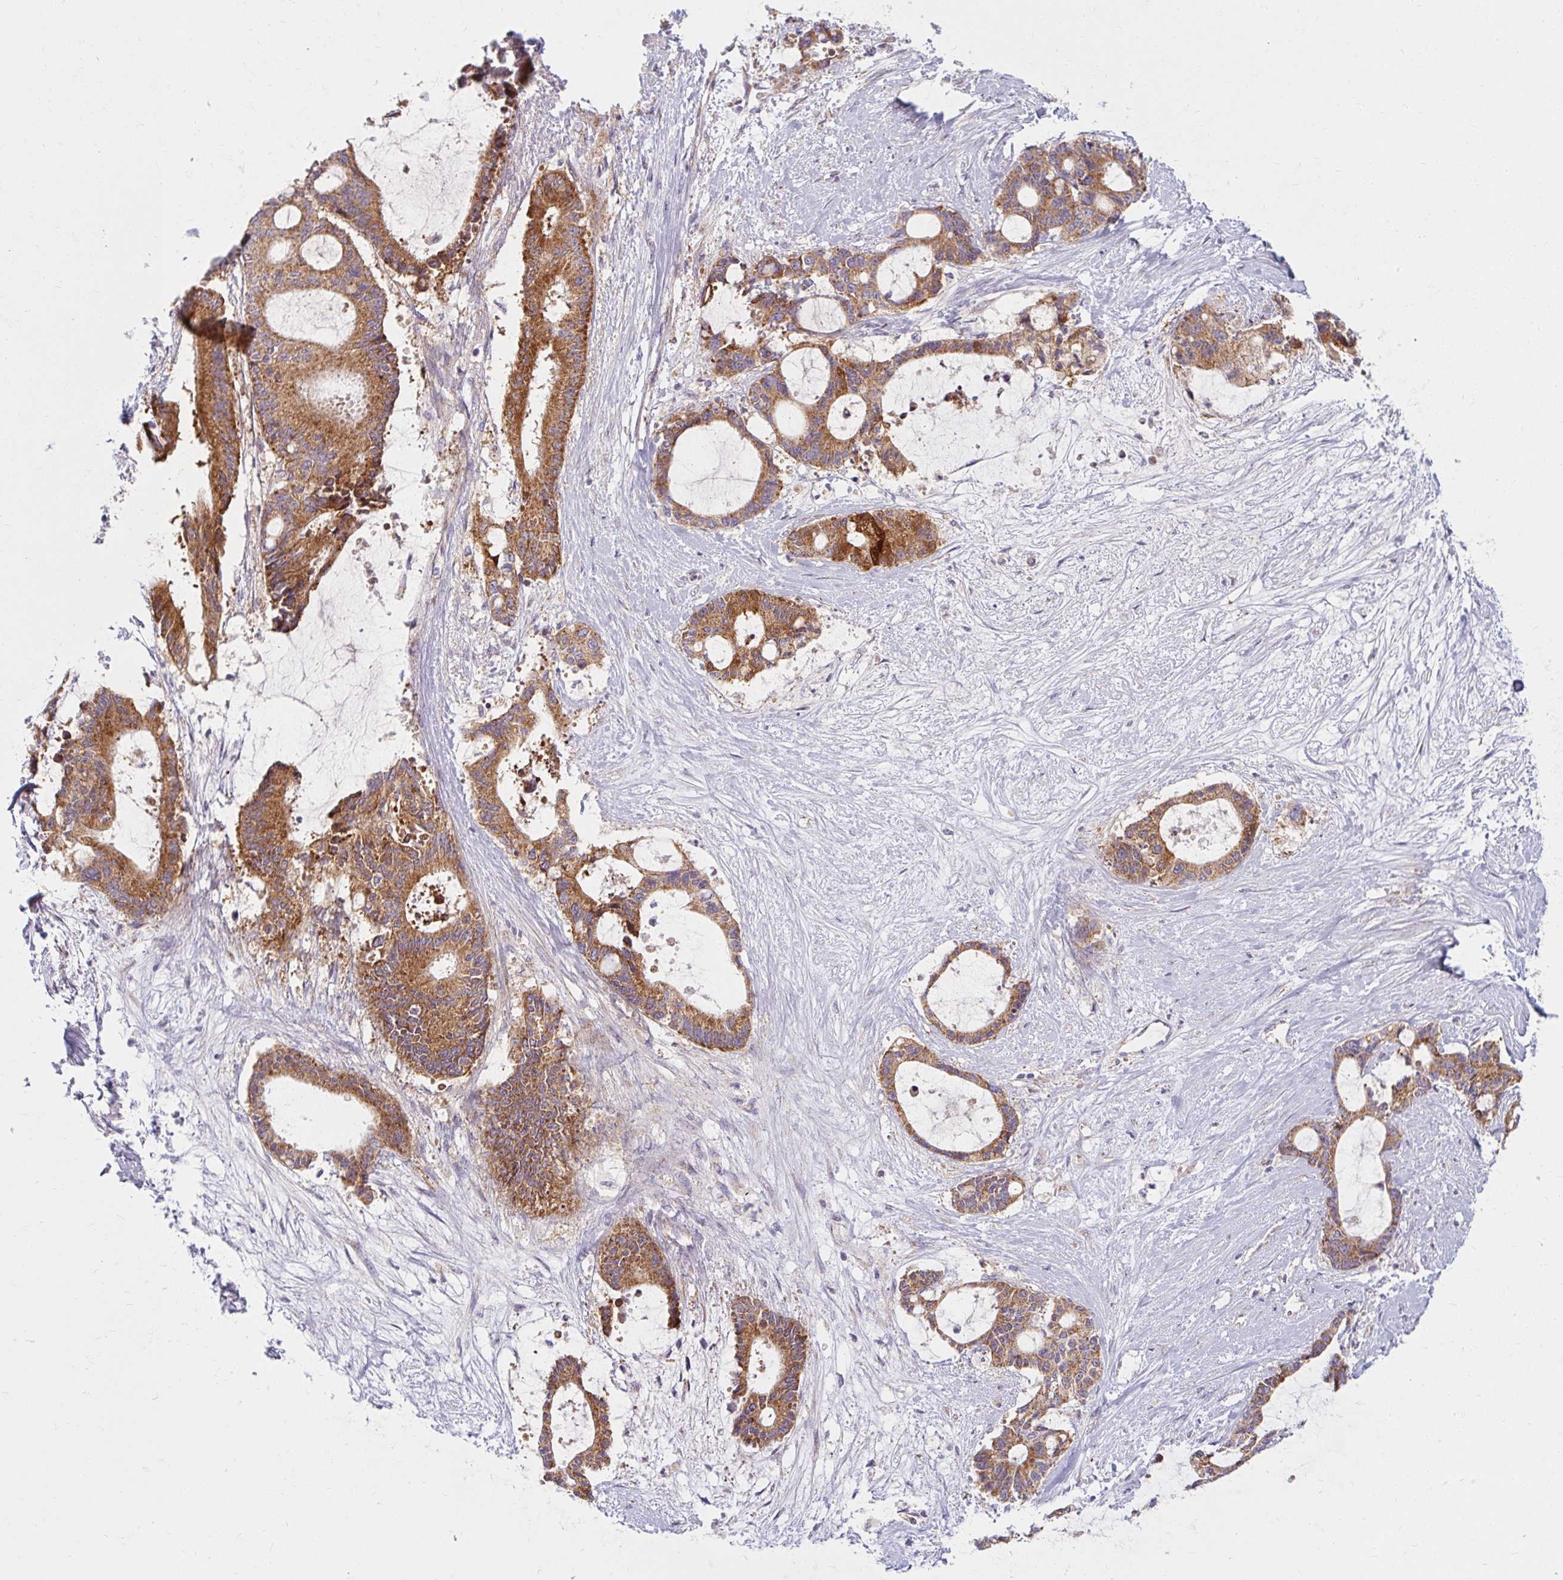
{"staining": {"intensity": "moderate", "quantity": ">75%", "location": "cytoplasmic/membranous"}, "tissue": "liver cancer", "cell_type": "Tumor cells", "image_type": "cancer", "snomed": [{"axis": "morphology", "description": "Normal tissue, NOS"}, {"axis": "morphology", "description": "Cholangiocarcinoma"}, {"axis": "topography", "description": "Liver"}, {"axis": "topography", "description": "Peripheral nerve tissue"}], "caption": "Brown immunohistochemical staining in liver cancer (cholangiocarcinoma) reveals moderate cytoplasmic/membranous staining in approximately >75% of tumor cells.", "gene": "SKP2", "patient": {"sex": "female", "age": 73}}